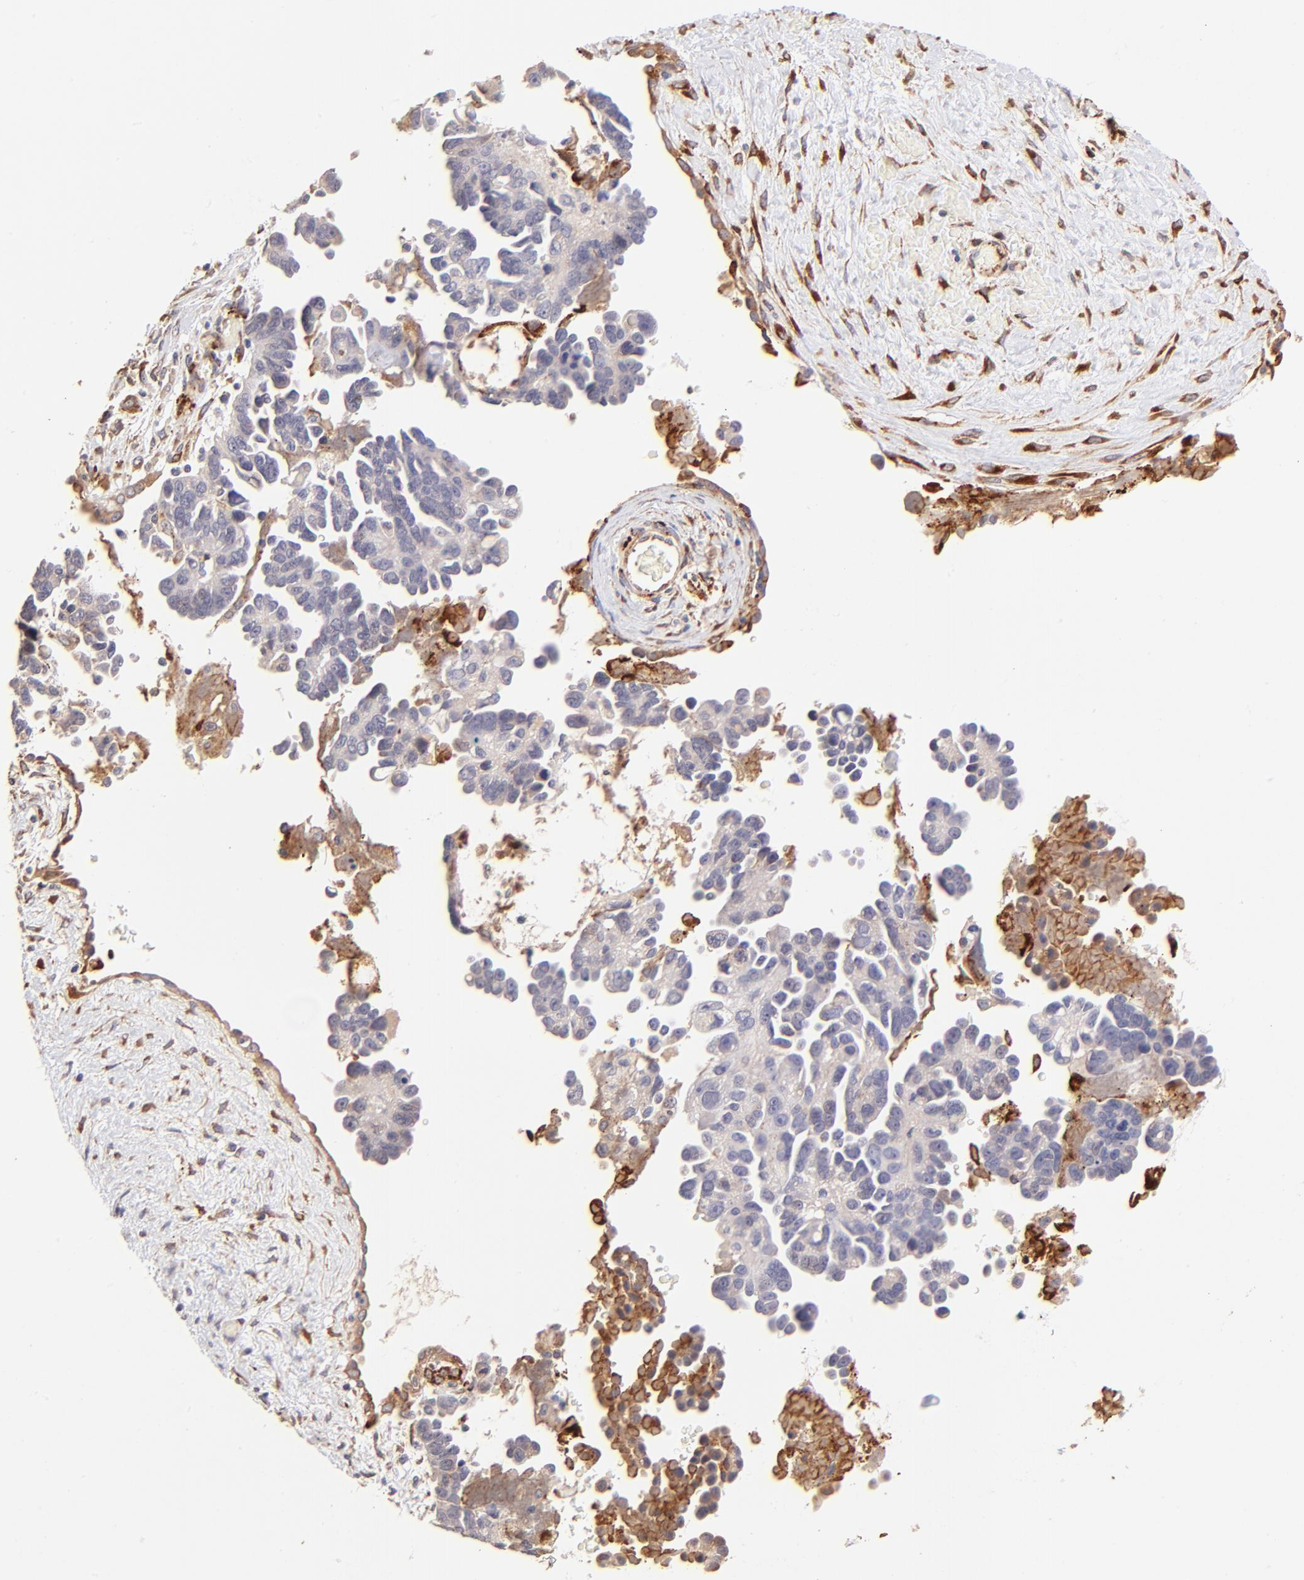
{"staining": {"intensity": "negative", "quantity": "none", "location": "none"}, "tissue": "ovarian cancer", "cell_type": "Tumor cells", "image_type": "cancer", "snomed": [{"axis": "morphology", "description": "Cystadenocarcinoma, serous, NOS"}, {"axis": "topography", "description": "Ovary"}], "caption": "There is no significant staining in tumor cells of ovarian cancer (serous cystadenocarcinoma). (DAB IHC, high magnification).", "gene": "SPARC", "patient": {"sex": "female", "age": 63}}